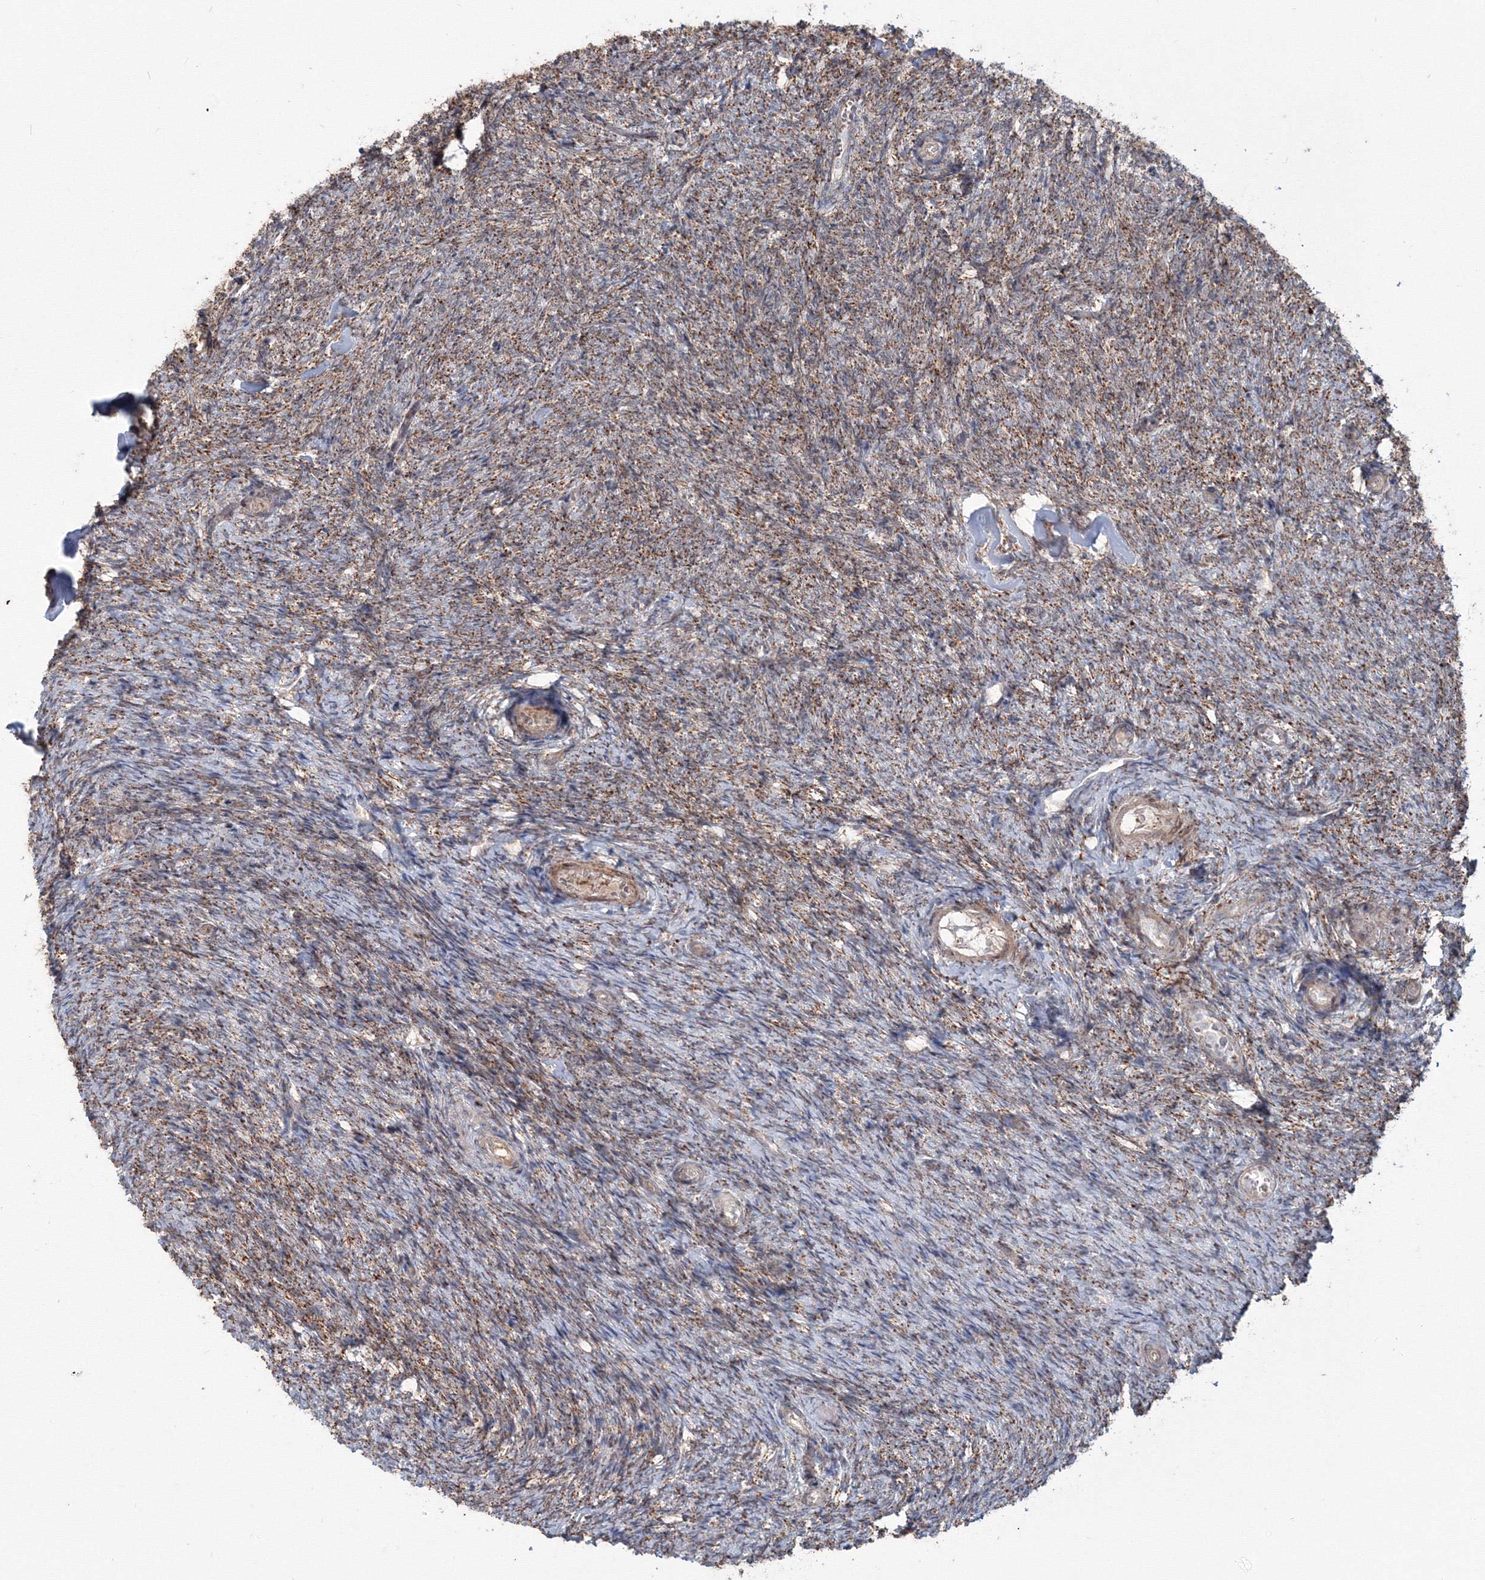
{"staining": {"intensity": "moderate", "quantity": ">75%", "location": "cytoplasmic/membranous"}, "tissue": "ovary", "cell_type": "Ovarian stroma cells", "image_type": "normal", "snomed": [{"axis": "morphology", "description": "Normal tissue, NOS"}, {"axis": "topography", "description": "Ovary"}], "caption": "Protein analysis of unremarkable ovary demonstrates moderate cytoplasmic/membranous staining in about >75% of ovarian stroma cells.", "gene": "SH3PXD2A", "patient": {"sex": "female", "age": 44}}